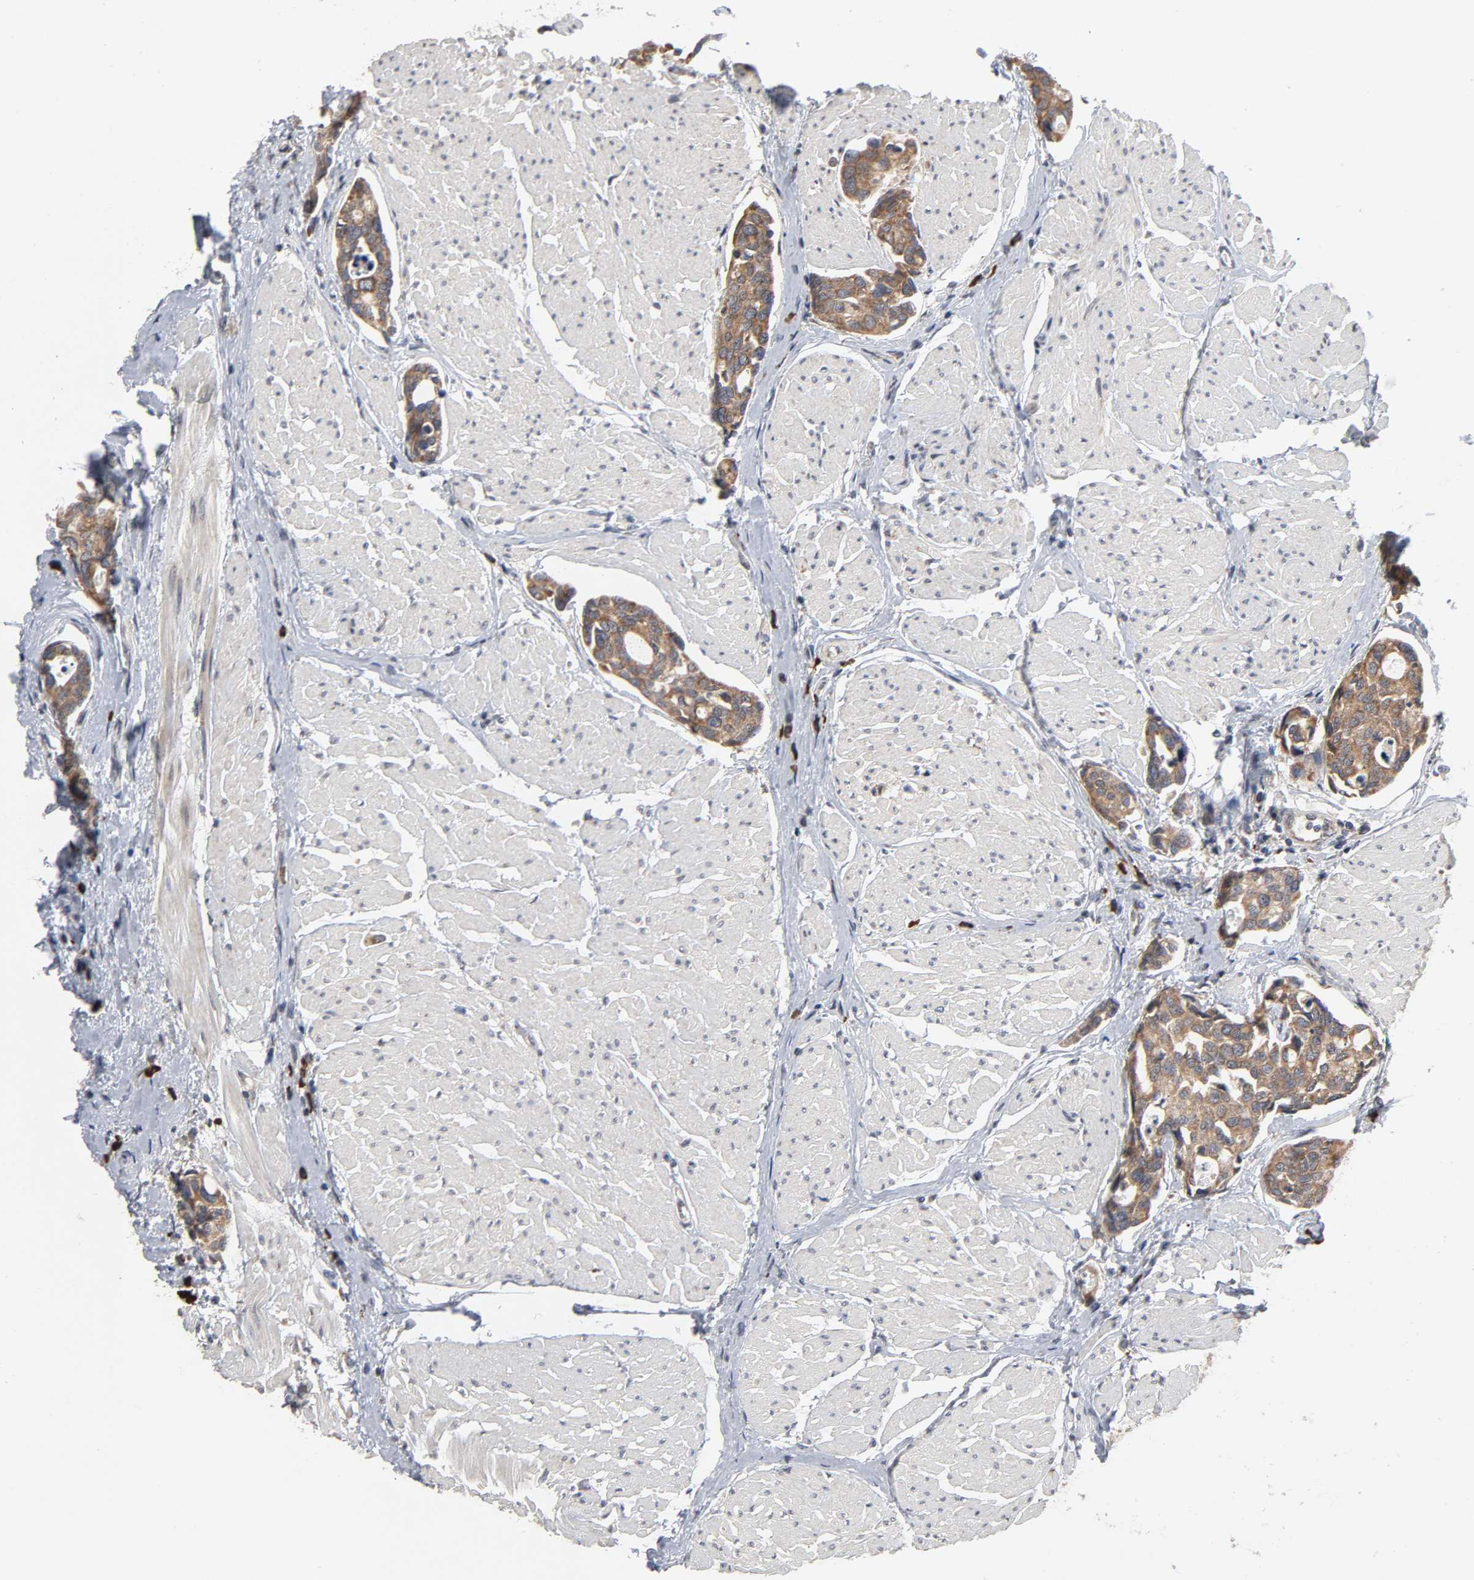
{"staining": {"intensity": "moderate", "quantity": ">75%", "location": "cytoplasmic/membranous"}, "tissue": "urothelial cancer", "cell_type": "Tumor cells", "image_type": "cancer", "snomed": [{"axis": "morphology", "description": "Urothelial carcinoma, High grade"}, {"axis": "topography", "description": "Urinary bladder"}], "caption": "Human urothelial carcinoma (high-grade) stained for a protein (brown) shows moderate cytoplasmic/membranous positive positivity in about >75% of tumor cells.", "gene": "SLC30A9", "patient": {"sex": "male", "age": 78}}